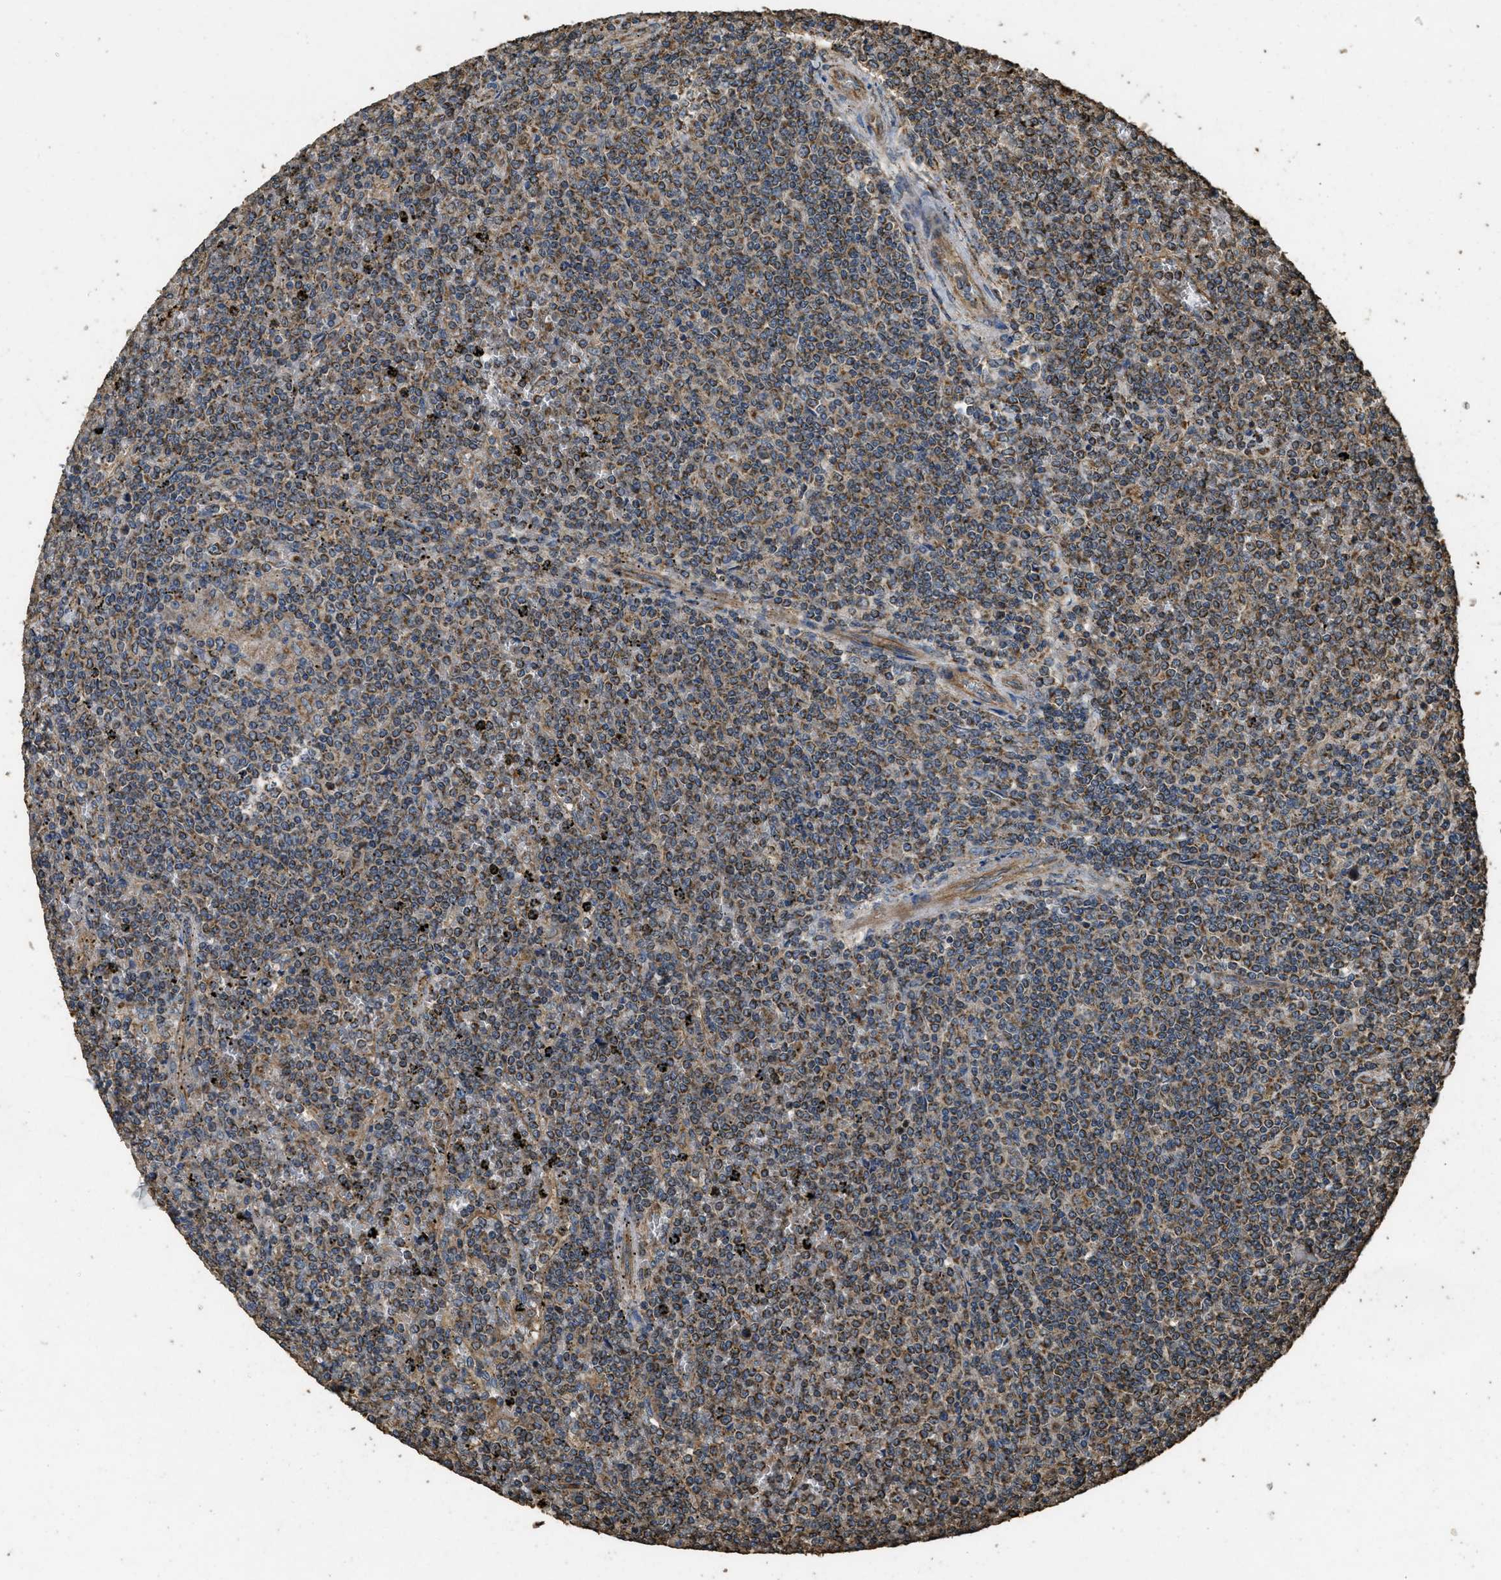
{"staining": {"intensity": "moderate", "quantity": ">75%", "location": "cytoplasmic/membranous"}, "tissue": "lymphoma", "cell_type": "Tumor cells", "image_type": "cancer", "snomed": [{"axis": "morphology", "description": "Malignant lymphoma, non-Hodgkin's type, Low grade"}, {"axis": "topography", "description": "Spleen"}], "caption": "Immunohistochemistry micrograph of malignant lymphoma, non-Hodgkin's type (low-grade) stained for a protein (brown), which displays medium levels of moderate cytoplasmic/membranous staining in about >75% of tumor cells.", "gene": "CYRIA", "patient": {"sex": "female", "age": 19}}